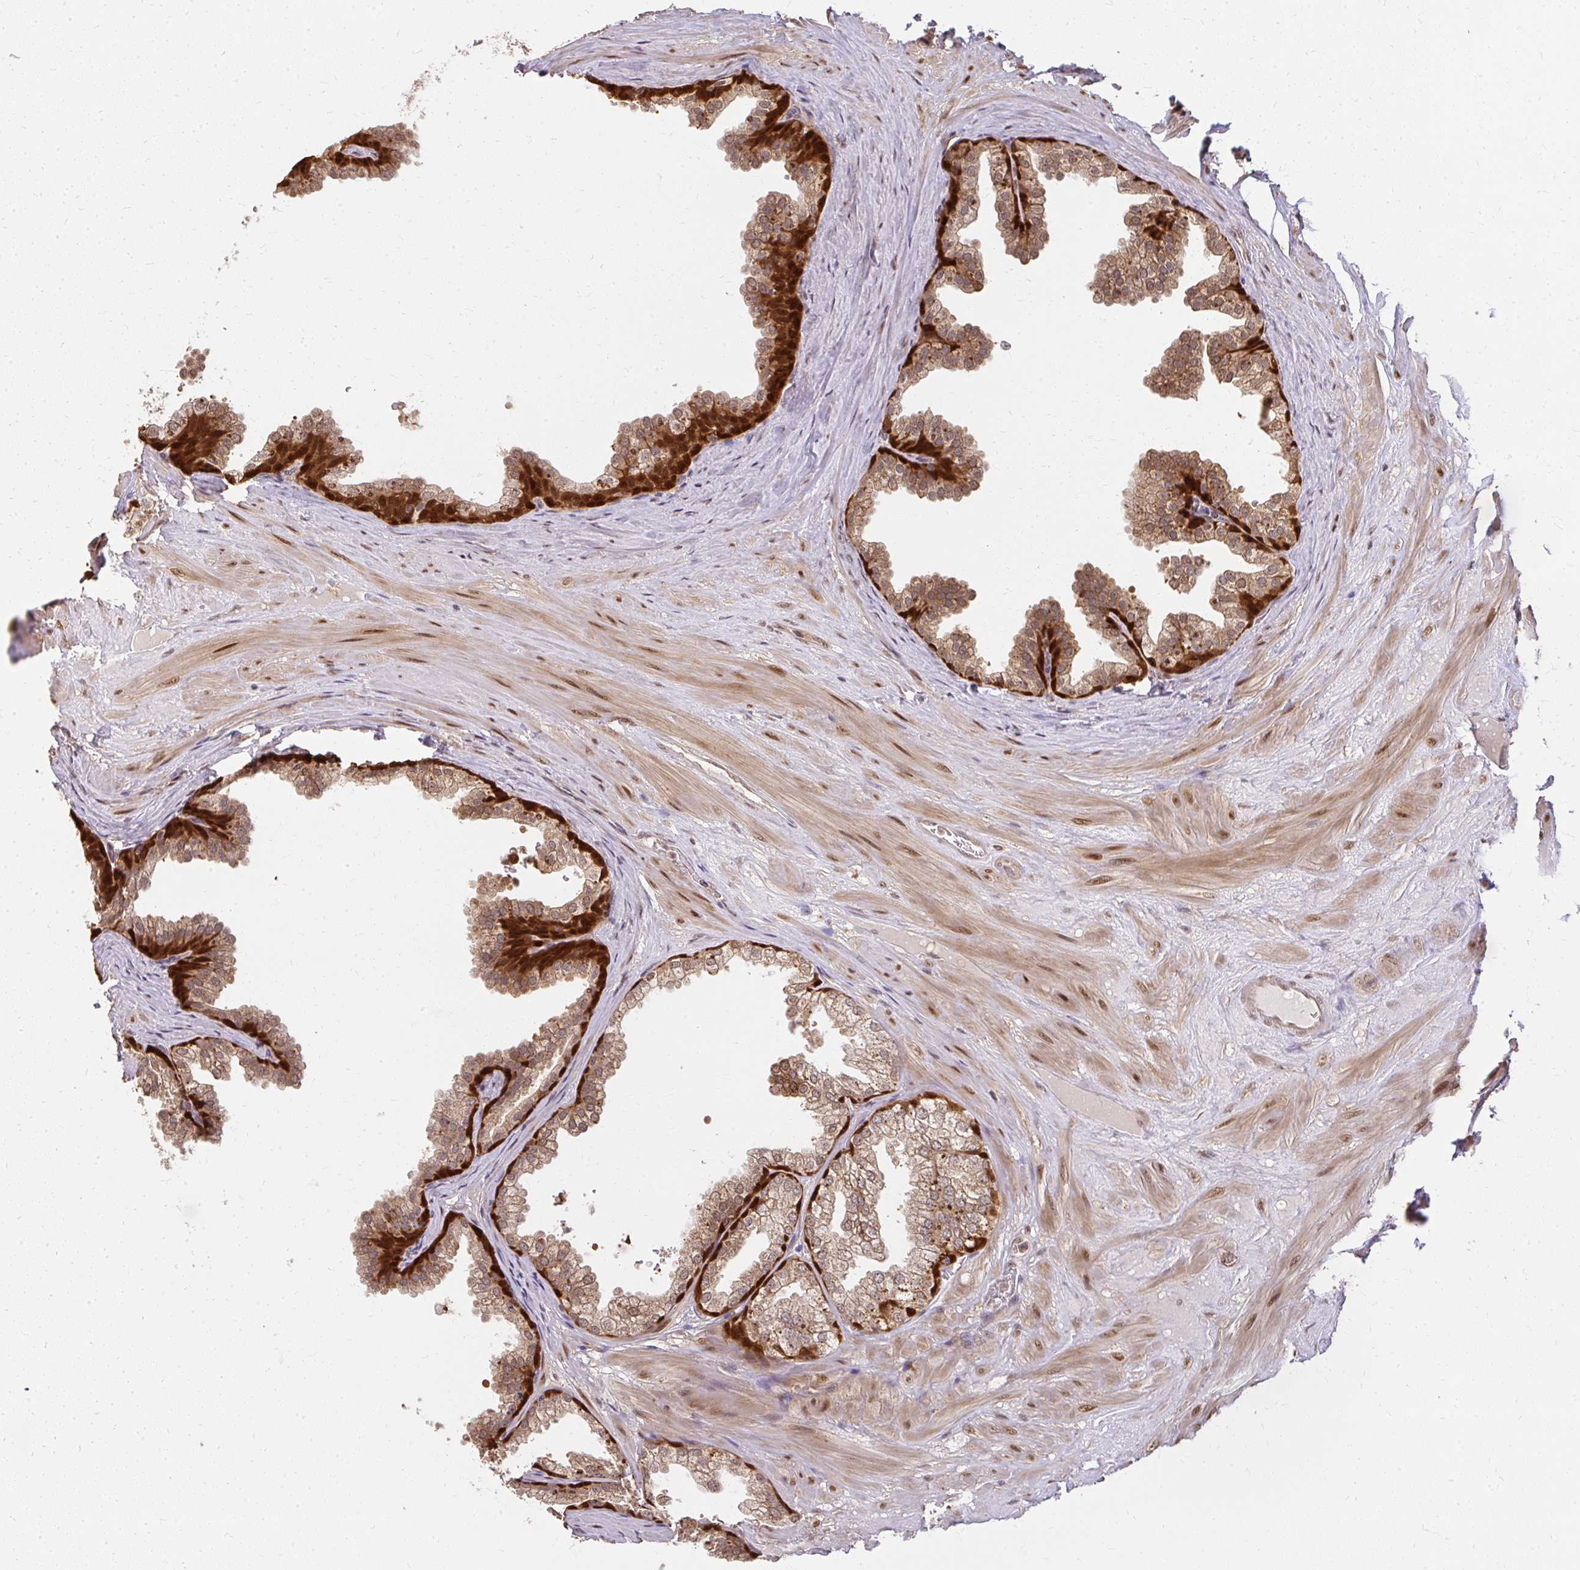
{"staining": {"intensity": "strong", "quantity": "25%-75%", "location": "cytoplasmic/membranous,nuclear"}, "tissue": "prostate", "cell_type": "Glandular cells", "image_type": "normal", "snomed": [{"axis": "morphology", "description": "Normal tissue, NOS"}, {"axis": "topography", "description": "Prostate"}], "caption": "Brown immunohistochemical staining in unremarkable prostate displays strong cytoplasmic/membranous,nuclear expression in approximately 25%-75% of glandular cells. The protein of interest is stained brown, and the nuclei are stained in blue (DAB (3,3'-diaminobenzidine) IHC with brightfield microscopy, high magnification).", "gene": "LARS2", "patient": {"sex": "male", "age": 37}}